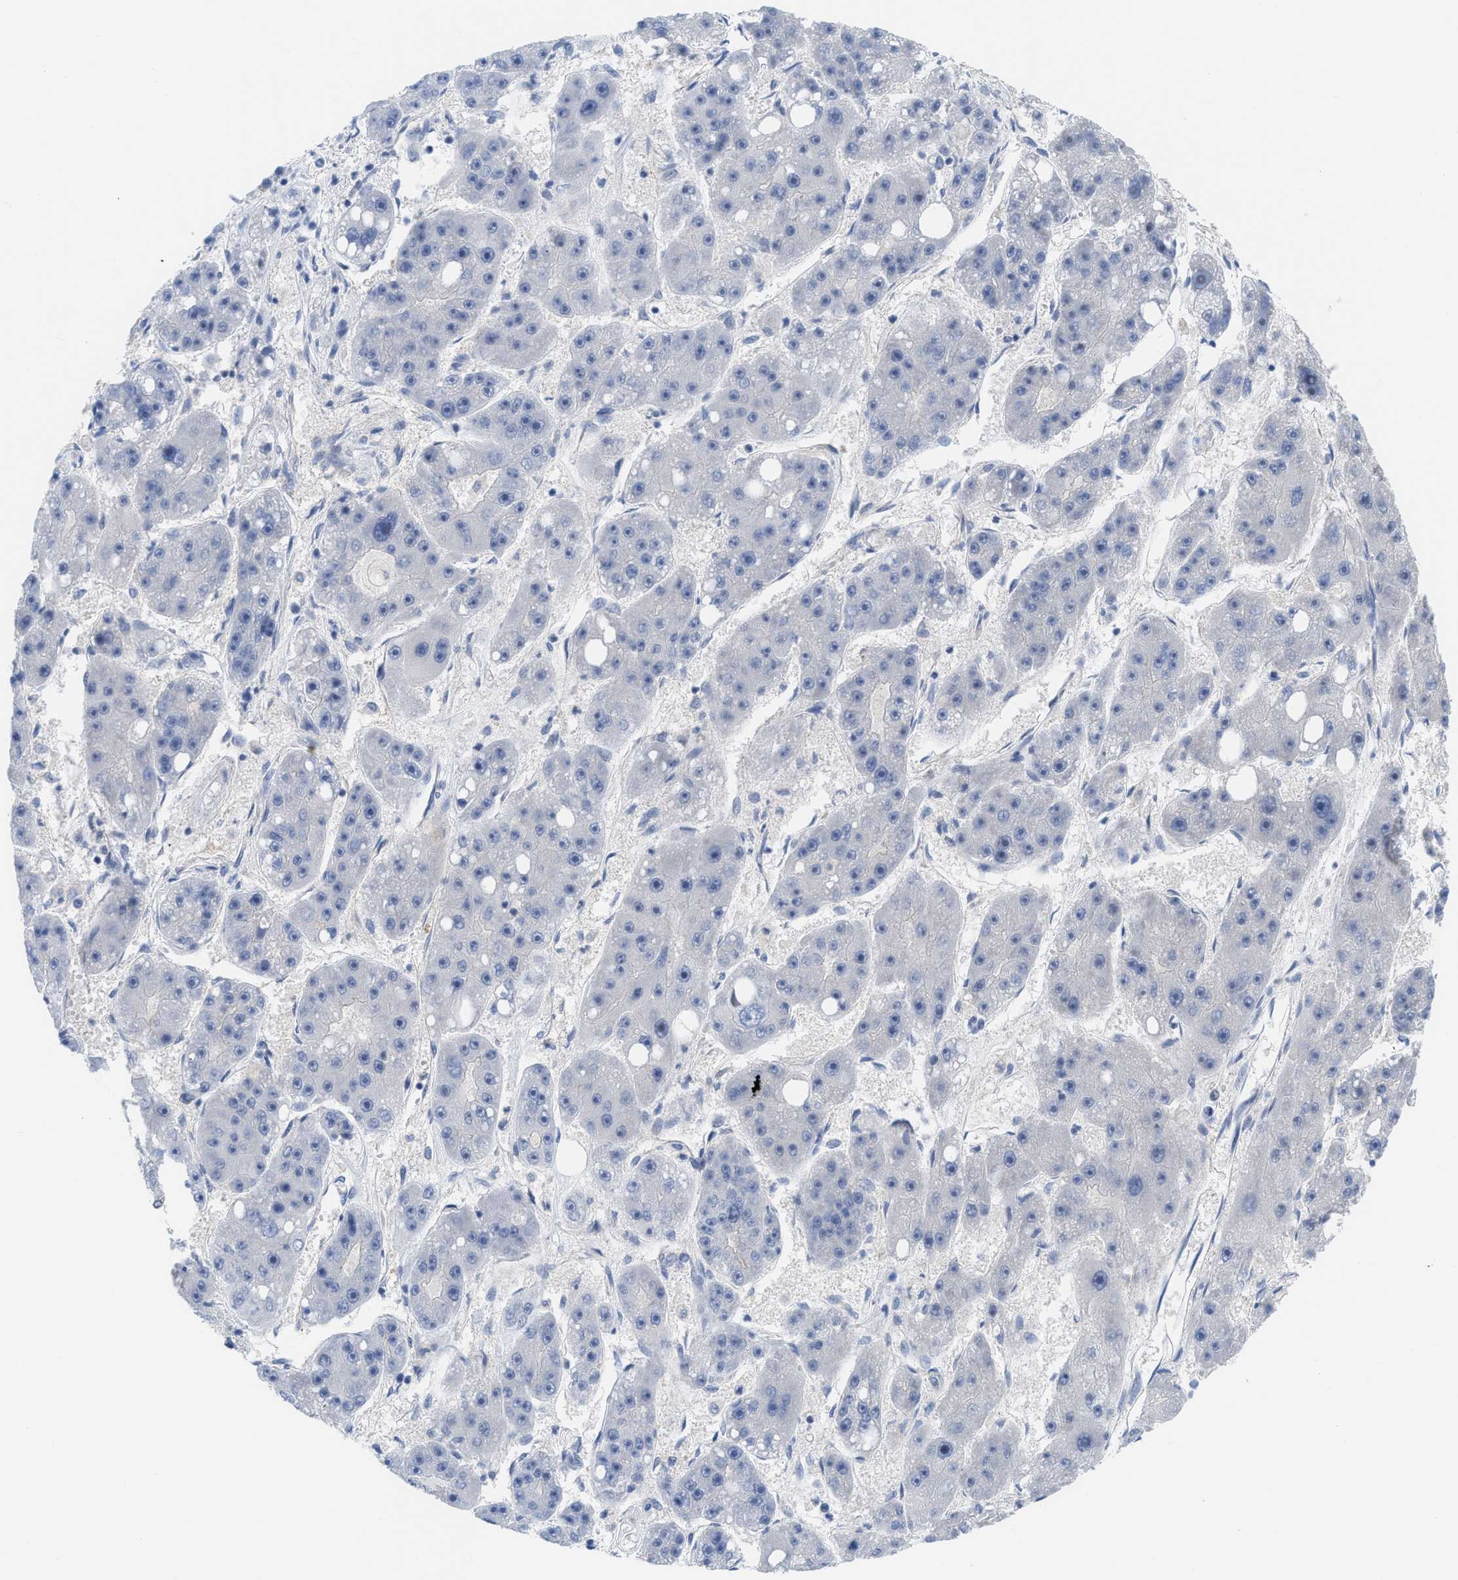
{"staining": {"intensity": "negative", "quantity": "none", "location": "none"}, "tissue": "liver cancer", "cell_type": "Tumor cells", "image_type": "cancer", "snomed": [{"axis": "morphology", "description": "Carcinoma, Hepatocellular, NOS"}, {"axis": "topography", "description": "Liver"}], "caption": "High magnification brightfield microscopy of liver hepatocellular carcinoma stained with DAB (3,3'-diaminobenzidine) (brown) and counterstained with hematoxylin (blue): tumor cells show no significant staining.", "gene": "LDAF1", "patient": {"sex": "female", "age": 61}}